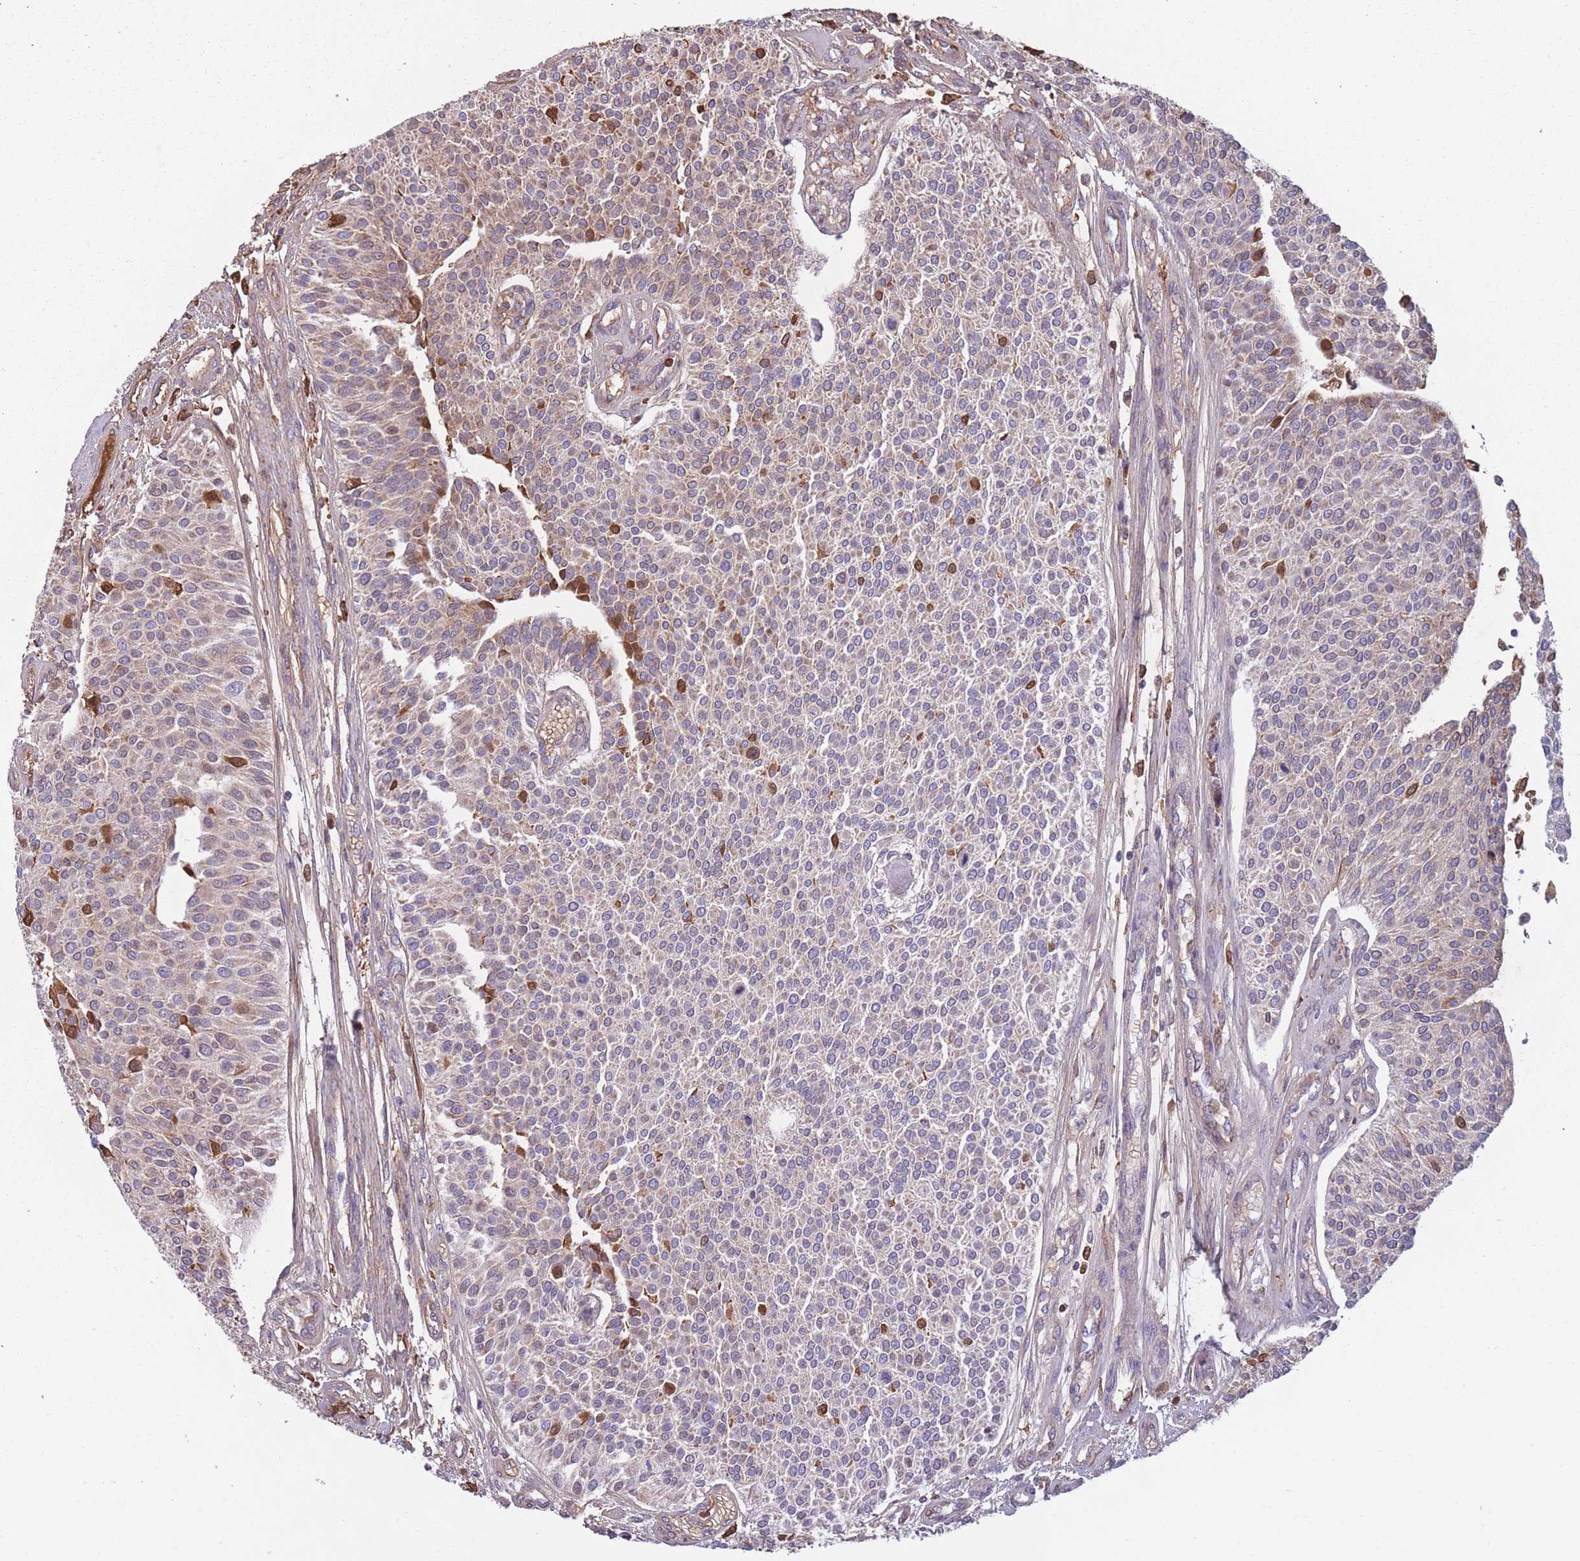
{"staining": {"intensity": "moderate", "quantity": "<25%", "location": "cytoplasmic/membranous"}, "tissue": "urothelial cancer", "cell_type": "Tumor cells", "image_type": "cancer", "snomed": [{"axis": "morphology", "description": "Urothelial carcinoma, NOS"}, {"axis": "topography", "description": "Urinary bladder"}], "caption": "Tumor cells exhibit low levels of moderate cytoplasmic/membranous positivity in about <25% of cells in transitional cell carcinoma.", "gene": "KAT2A", "patient": {"sex": "male", "age": 55}}